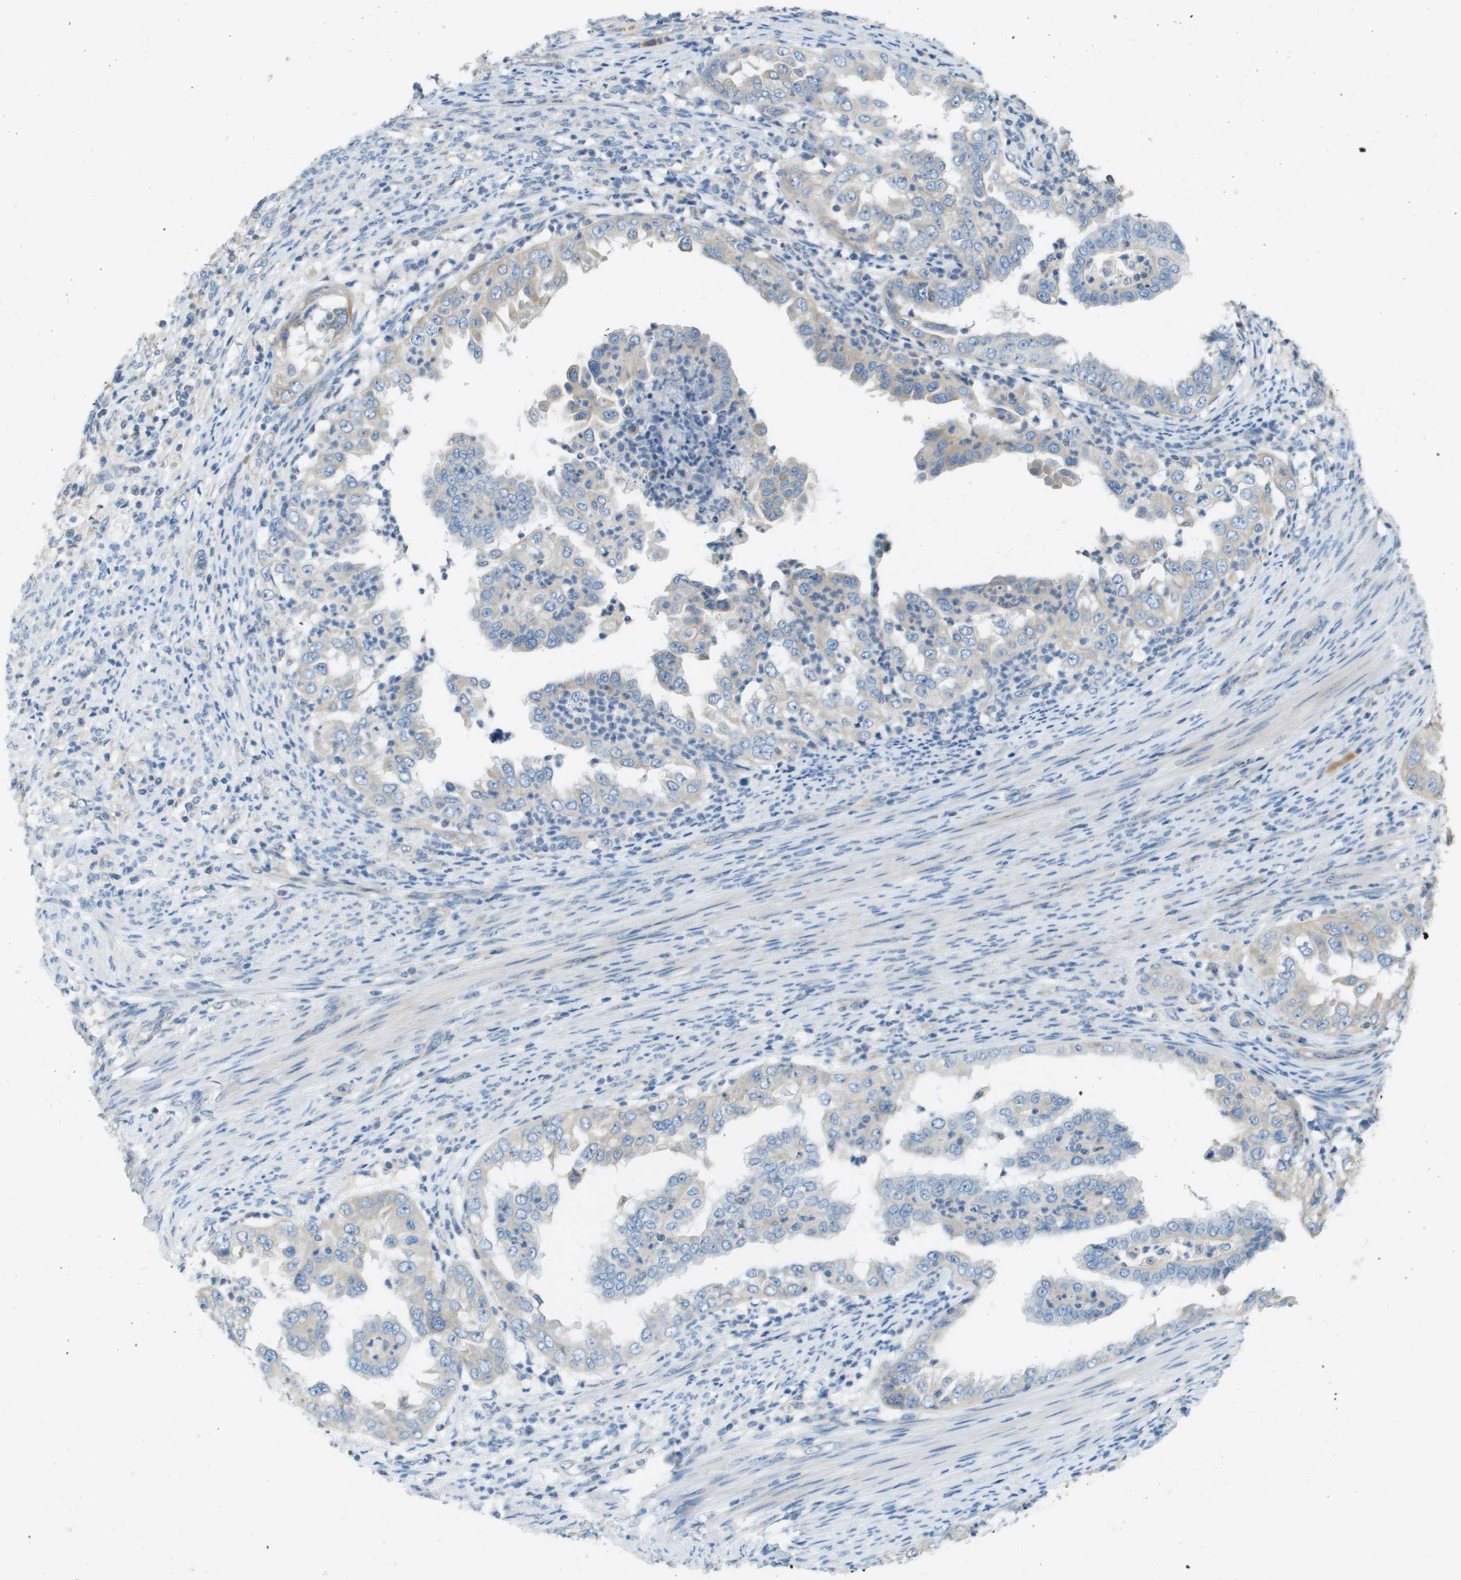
{"staining": {"intensity": "negative", "quantity": "none", "location": "none"}, "tissue": "endometrial cancer", "cell_type": "Tumor cells", "image_type": "cancer", "snomed": [{"axis": "morphology", "description": "Adenocarcinoma, NOS"}, {"axis": "topography", "description": "Endometrium"}], "caption": "Tumor cells are negative for brown protein staining in endometrial cancer.", "gene": "DNAJB11", "patient": {"sex": "female", "age": 85}}